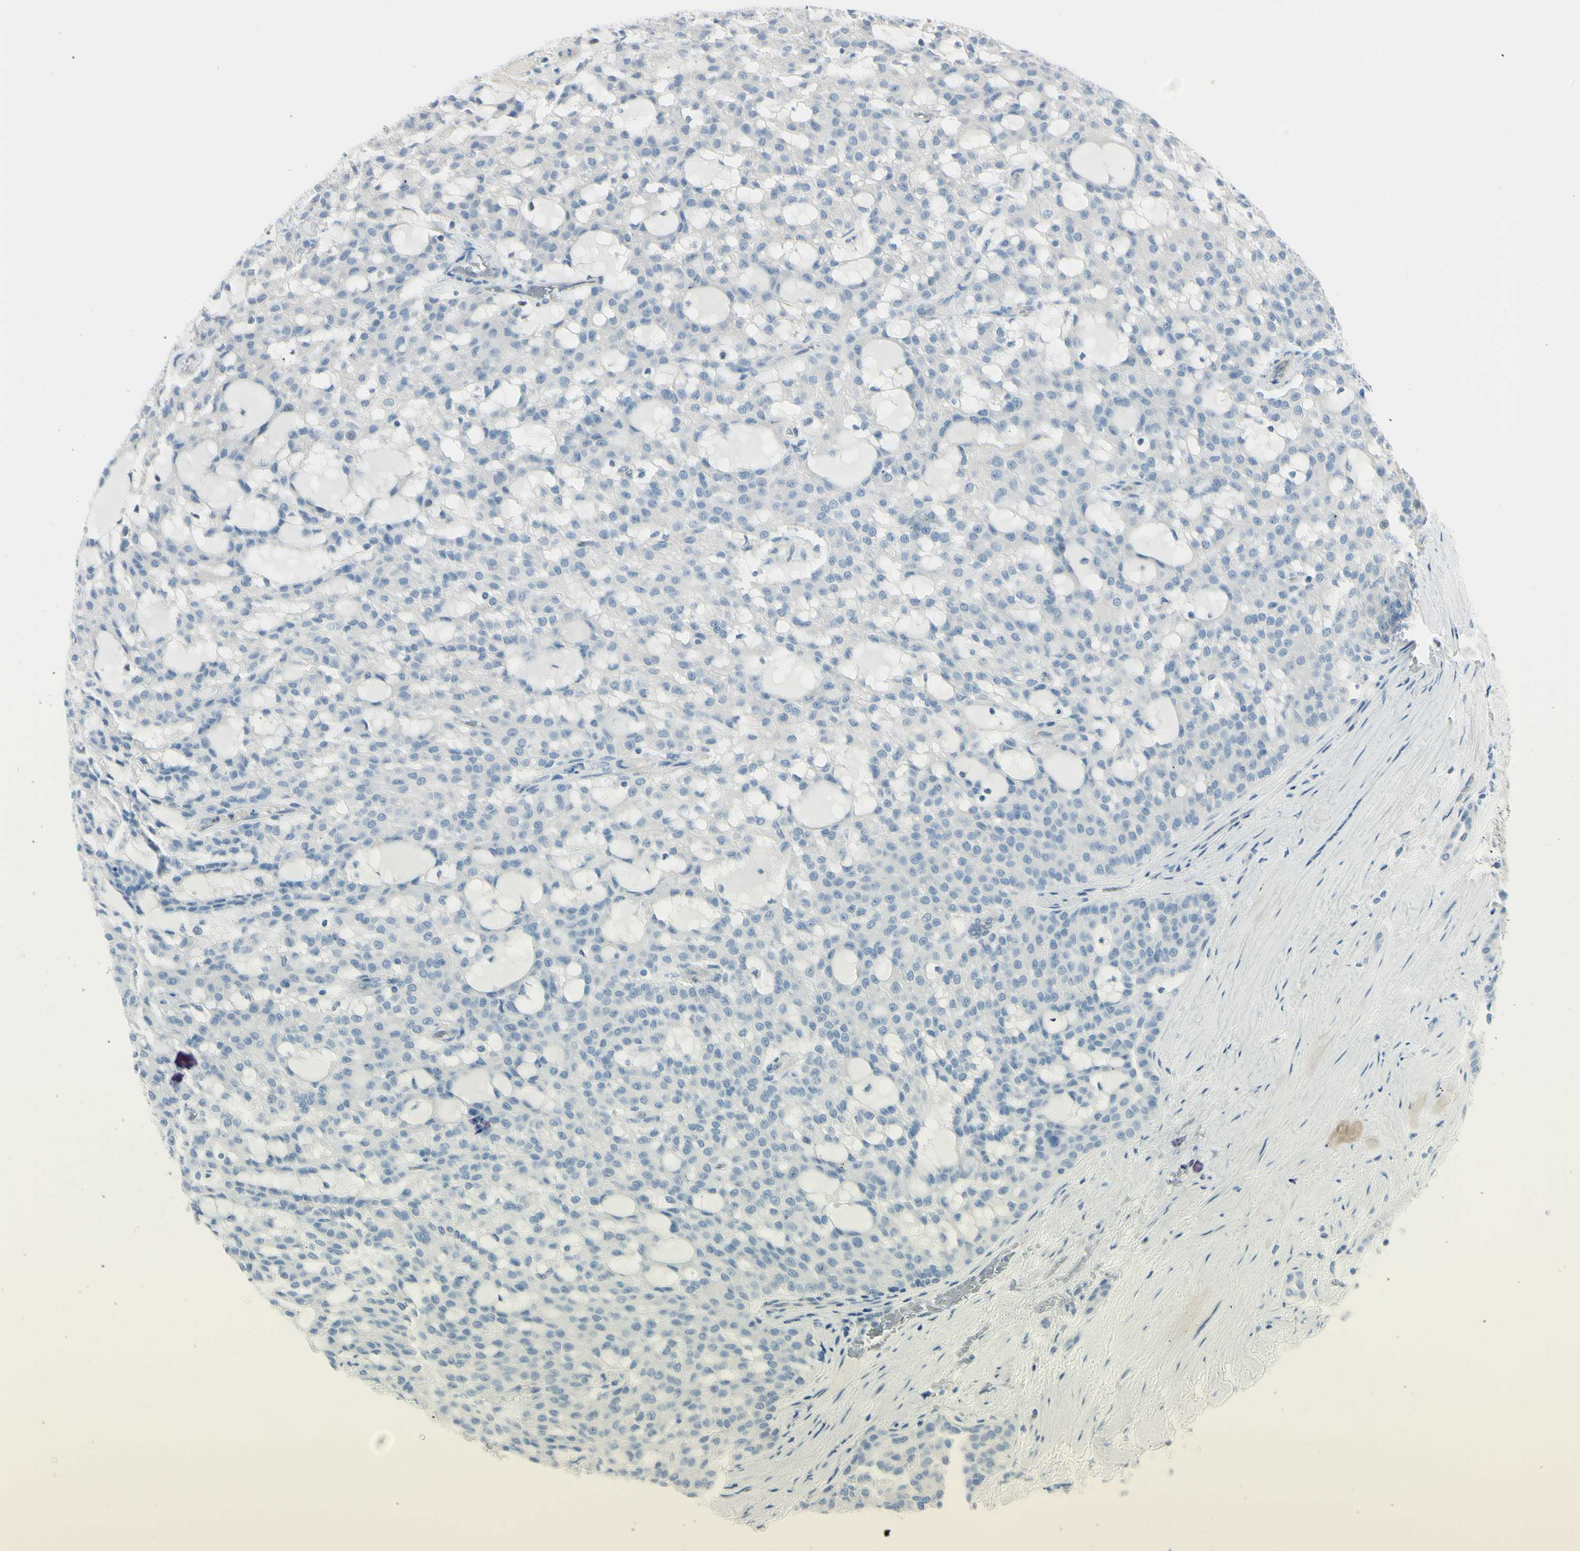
{"staining": {"intensity": "negative", "quantity": "none", "location": "none"}, "tissue": "renal cancer", "cell_type": "Tumor cells", "image_type": "cancer", "snomed": [{"axis": "morphology", "description": "Adenocarcinoma, NOS"}, {"axis": "topography", "description": "Kidney"}], "caption": "Image shows no protein staining in tumor cells of adenocarcinoma (renal) tissue.", "gene": "ASB9", "patient": {"sex": "male", "age": 63}}